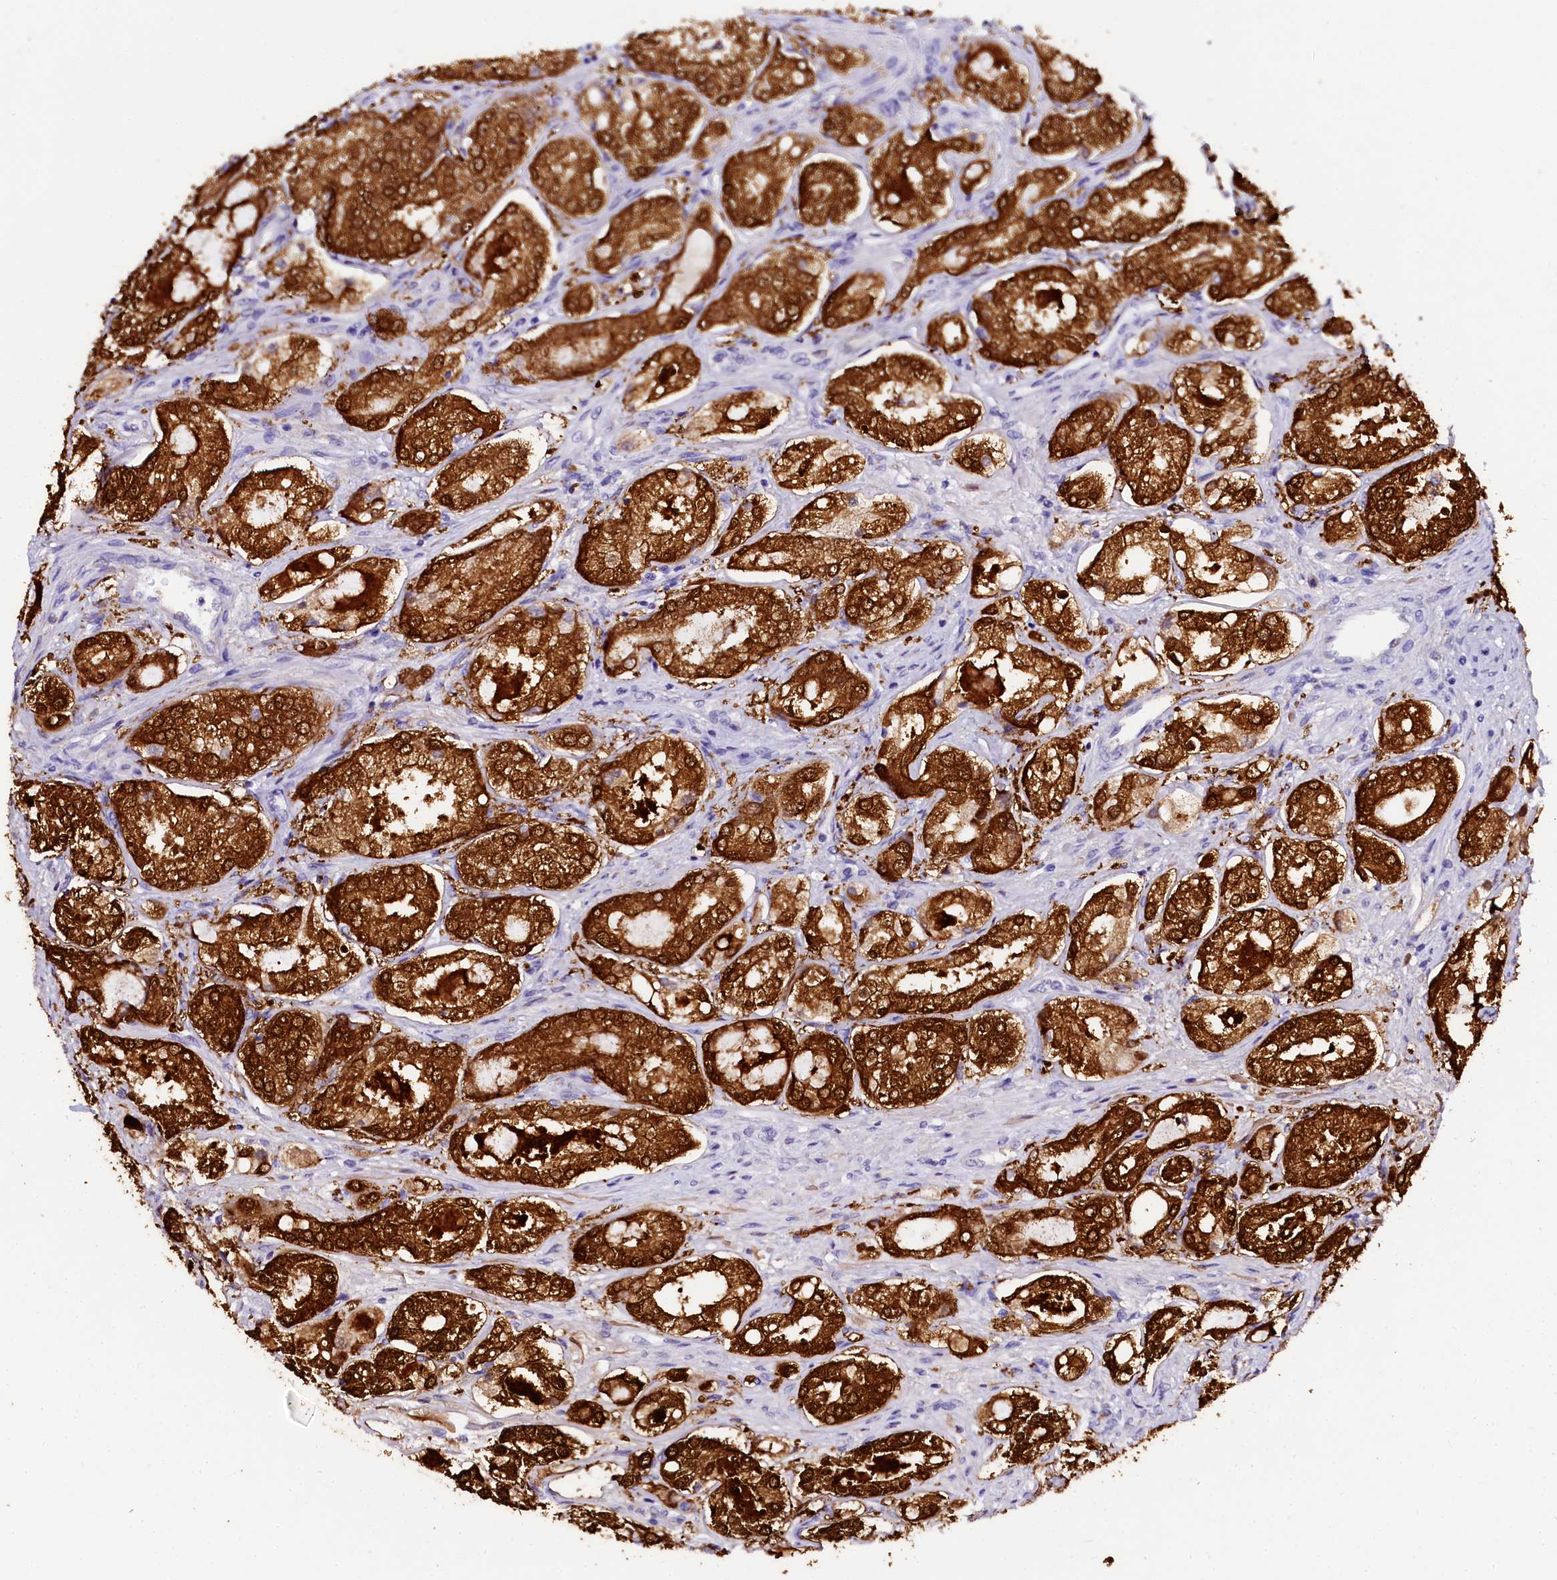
{"staining": {"intensity": "strong", "quantity": ">75%", "location": "cytoplasmic/membranous"}, "tissue": "prostate cancer", "cell_type": "Tumor cells", "image_type": "cancer", "snomed": [{"axis": "morphology", "description": "Adenocarcinoma, Low grade"}, {"axis": "topography", "description": "Prostate"}], "caption": "A micrograph showing strong cytoplasmic/membranous positivity in about >75% of tumor cells in low-grade adenocarcinoma (prostate), as visualized by brown immunohistochemical staining.", "gene": "SORD", "patient": {"sex": "male", "age": 68}}